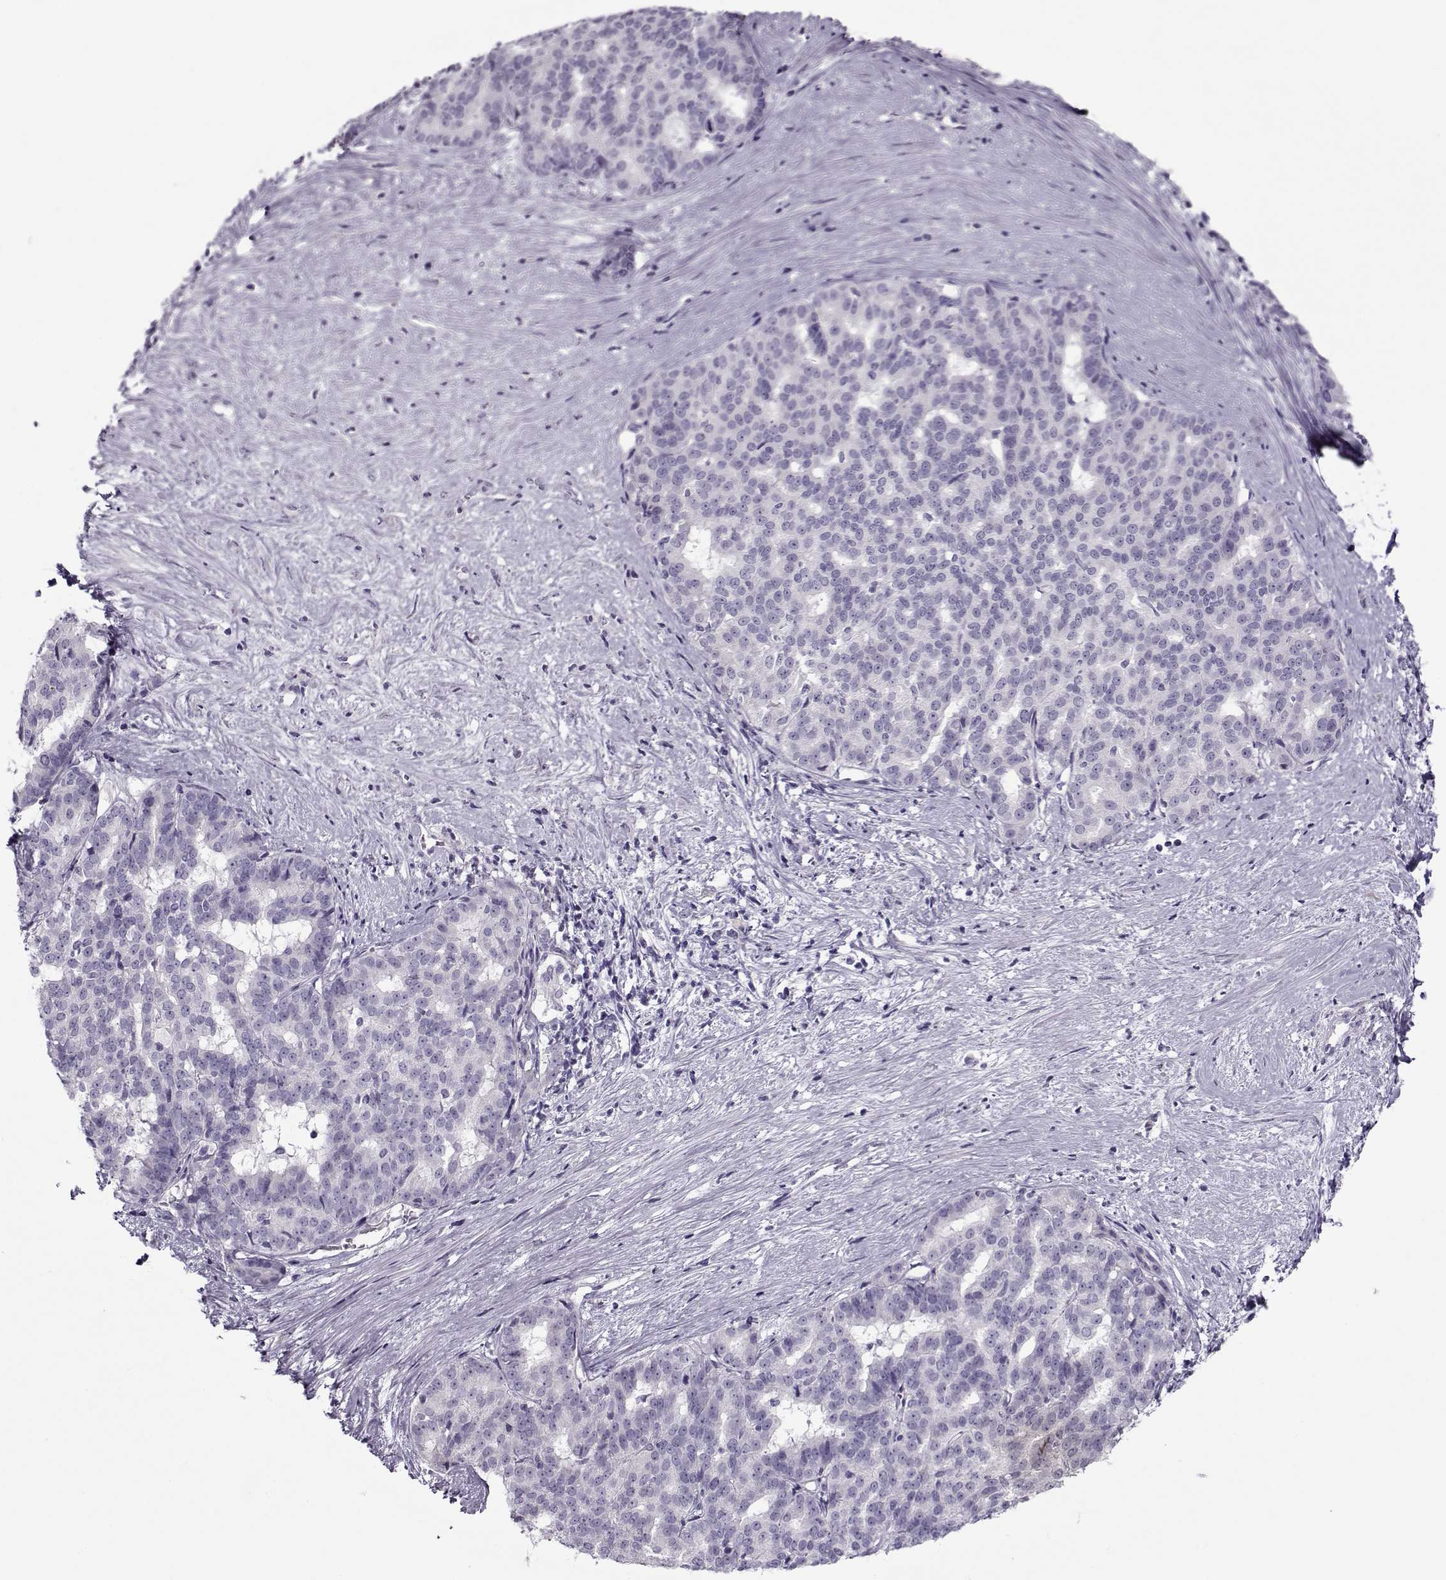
{"staining": {"intensity": "negative", "quantity": "none", "location": "none"}, "tissue": "liver cancer", "cell_type": "Tumor cells", "image_type": "cancer", "snomed": [{"axis": "morphology", "description": "Cholangiocarcinoma"}, {"axis": "topography", "description": "Liver"}], "caption": "Tumor cells show no significant staining in liver cholangiocarcinoma.", "gene": "GAGE2A", "patient": {"sex": "female", "age": 47}}